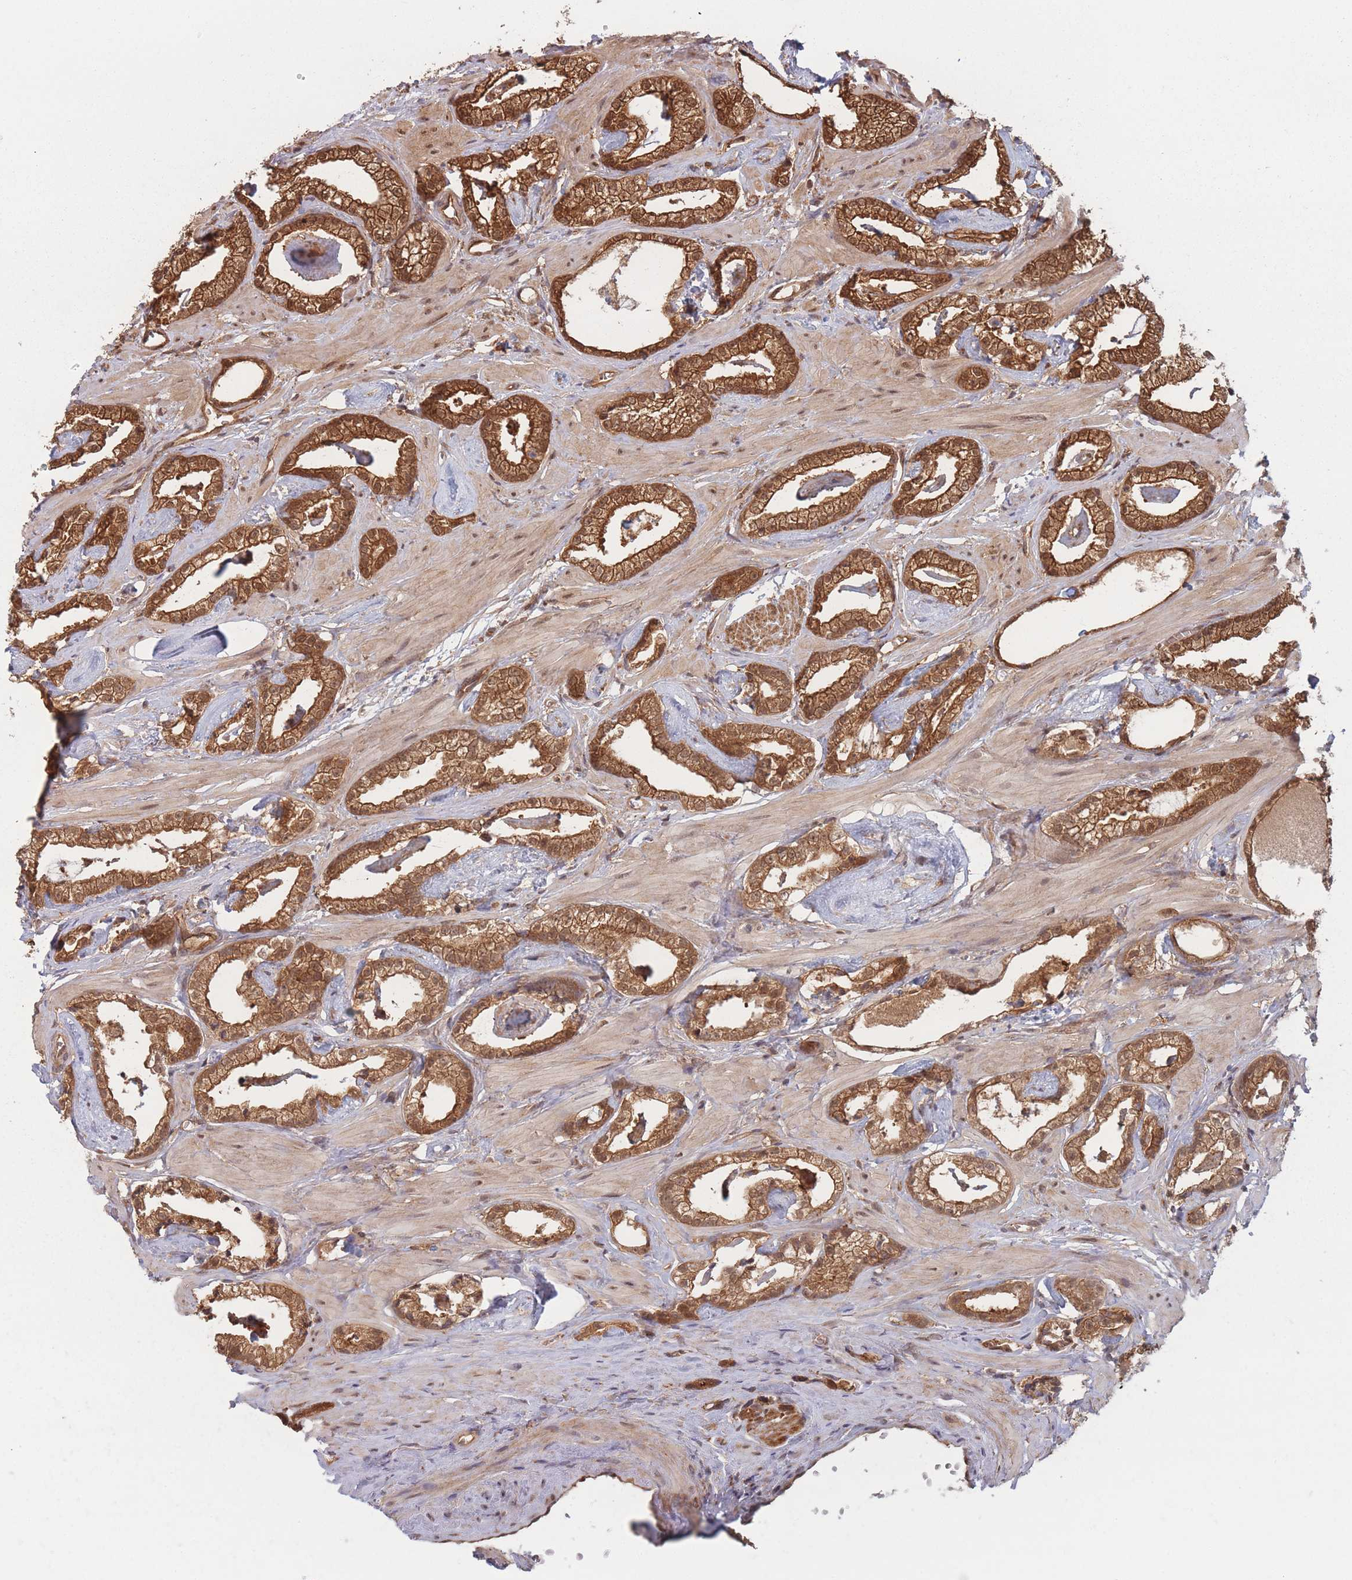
{"staining": {"intensity": "strong", "quantity": ">75%", "location": "cytoplasmic/membranous,nuclear"}, "tissue": "prostate cancer", "cell_type": "Tumor cells", "image_type": "cancer", "snomed": [{"axis": "morphology", "description": "Adenocarcinoma, Low grade"}, {"axis": "topography", "description": "Prostate"}], "caption": "Human prostate cancer stained with a protein marker shows strong staining in tumor cells.", "gene": "PODXL2", "patient": {"sex": "male", "age": 60}}